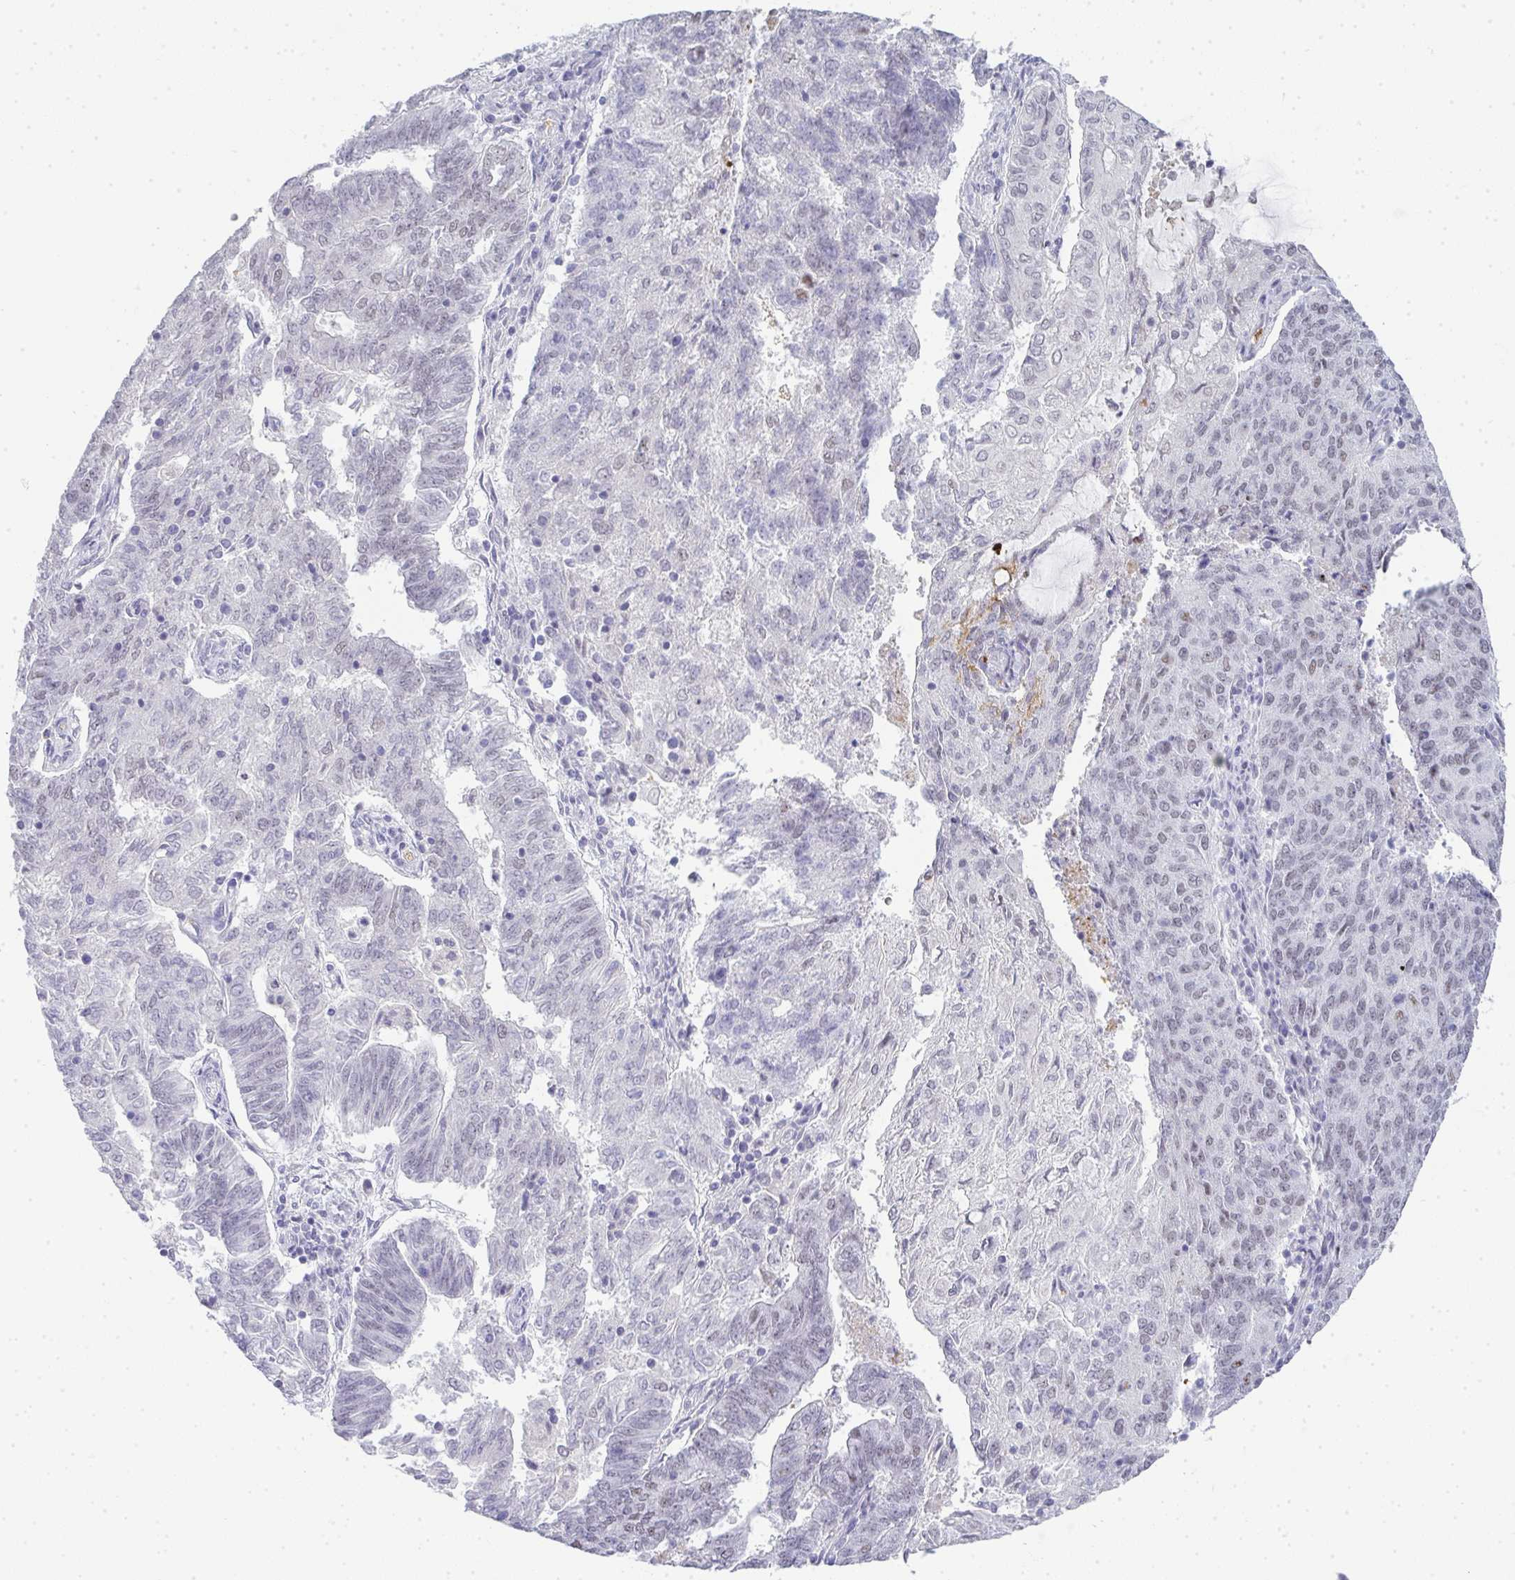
{"staining": {"intensity": "negative", "quantity": "none", "location": "none"}, "tissue": "endometrial cancer", "cell_type": "Tumor cells", "image_type": "cancer", "snomed": [{"axis": "morphology", "description": "Adenocarcinoma, NOS"}, {"axis": "topography", "description": "Endometrium"}], "caption": "The photomicrograph reveals no significant positivity in tumor cells of endometrial cancer.", "gene": "TNMD", "patient": {"sex": "female", "age": 82}}